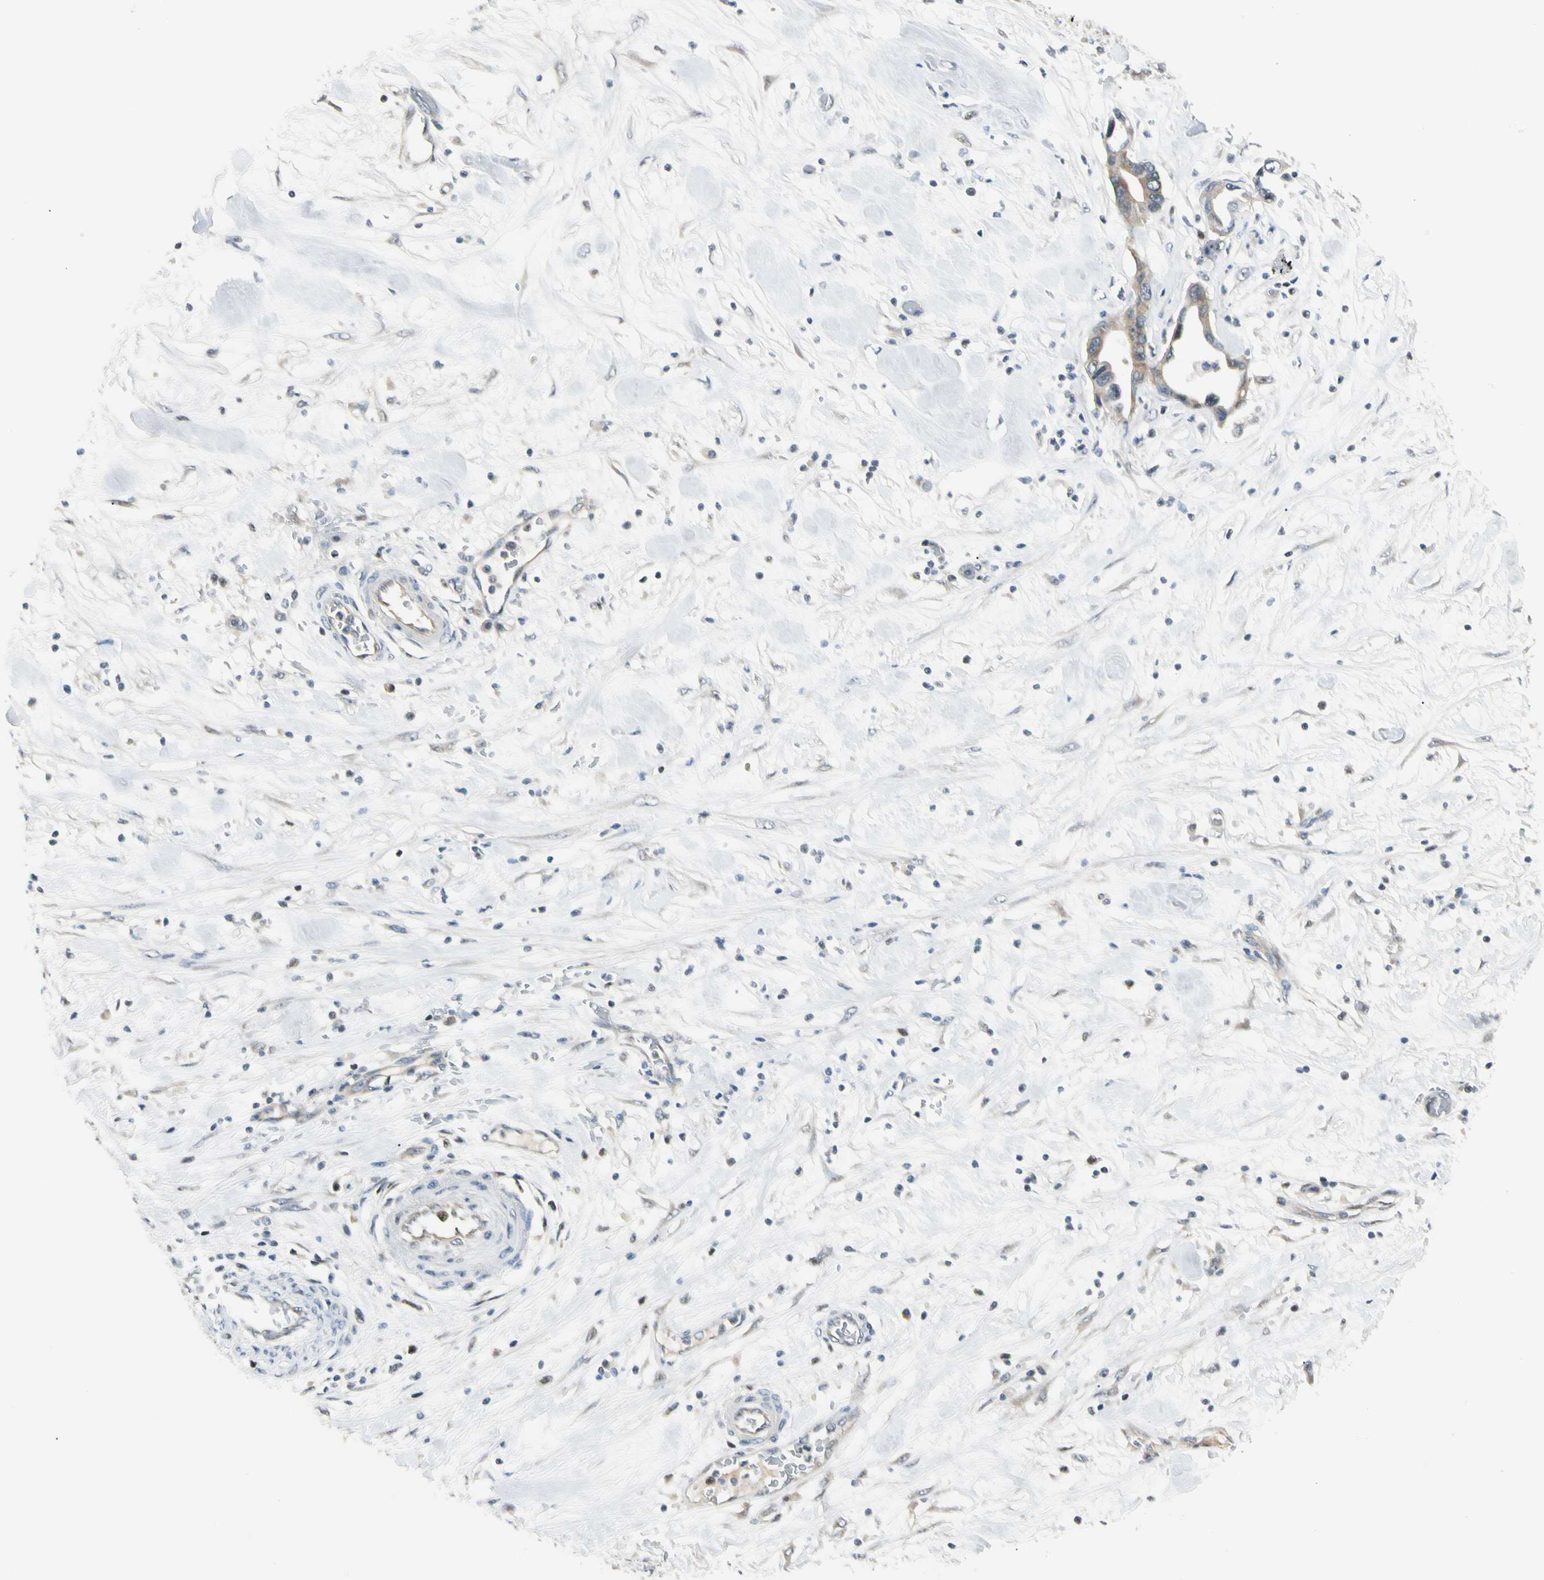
{"staining": {"intensity": "moderate", "quantity": ">75%", "location": "cytoplasmic/membranous"}, "tissue": "pancreatic cancer", "cell_type": "Tumor cells", "image_type": "cancer", "snomed": [{"axis": "morphology", "description": "Adenocarcinoma, NOS"}, {"axis": "topography", "description": "Pancreas"}], "caption": "A photomicrograph showing moderate cytoplasmic/membranous staining in about >75% of tumor cells in pancreatic cancer (adenocarcinoma), as visualized by brown immunohistochemical staining.", "gene": "P3H2", "patient": {"sex": "female", "age": 57}}